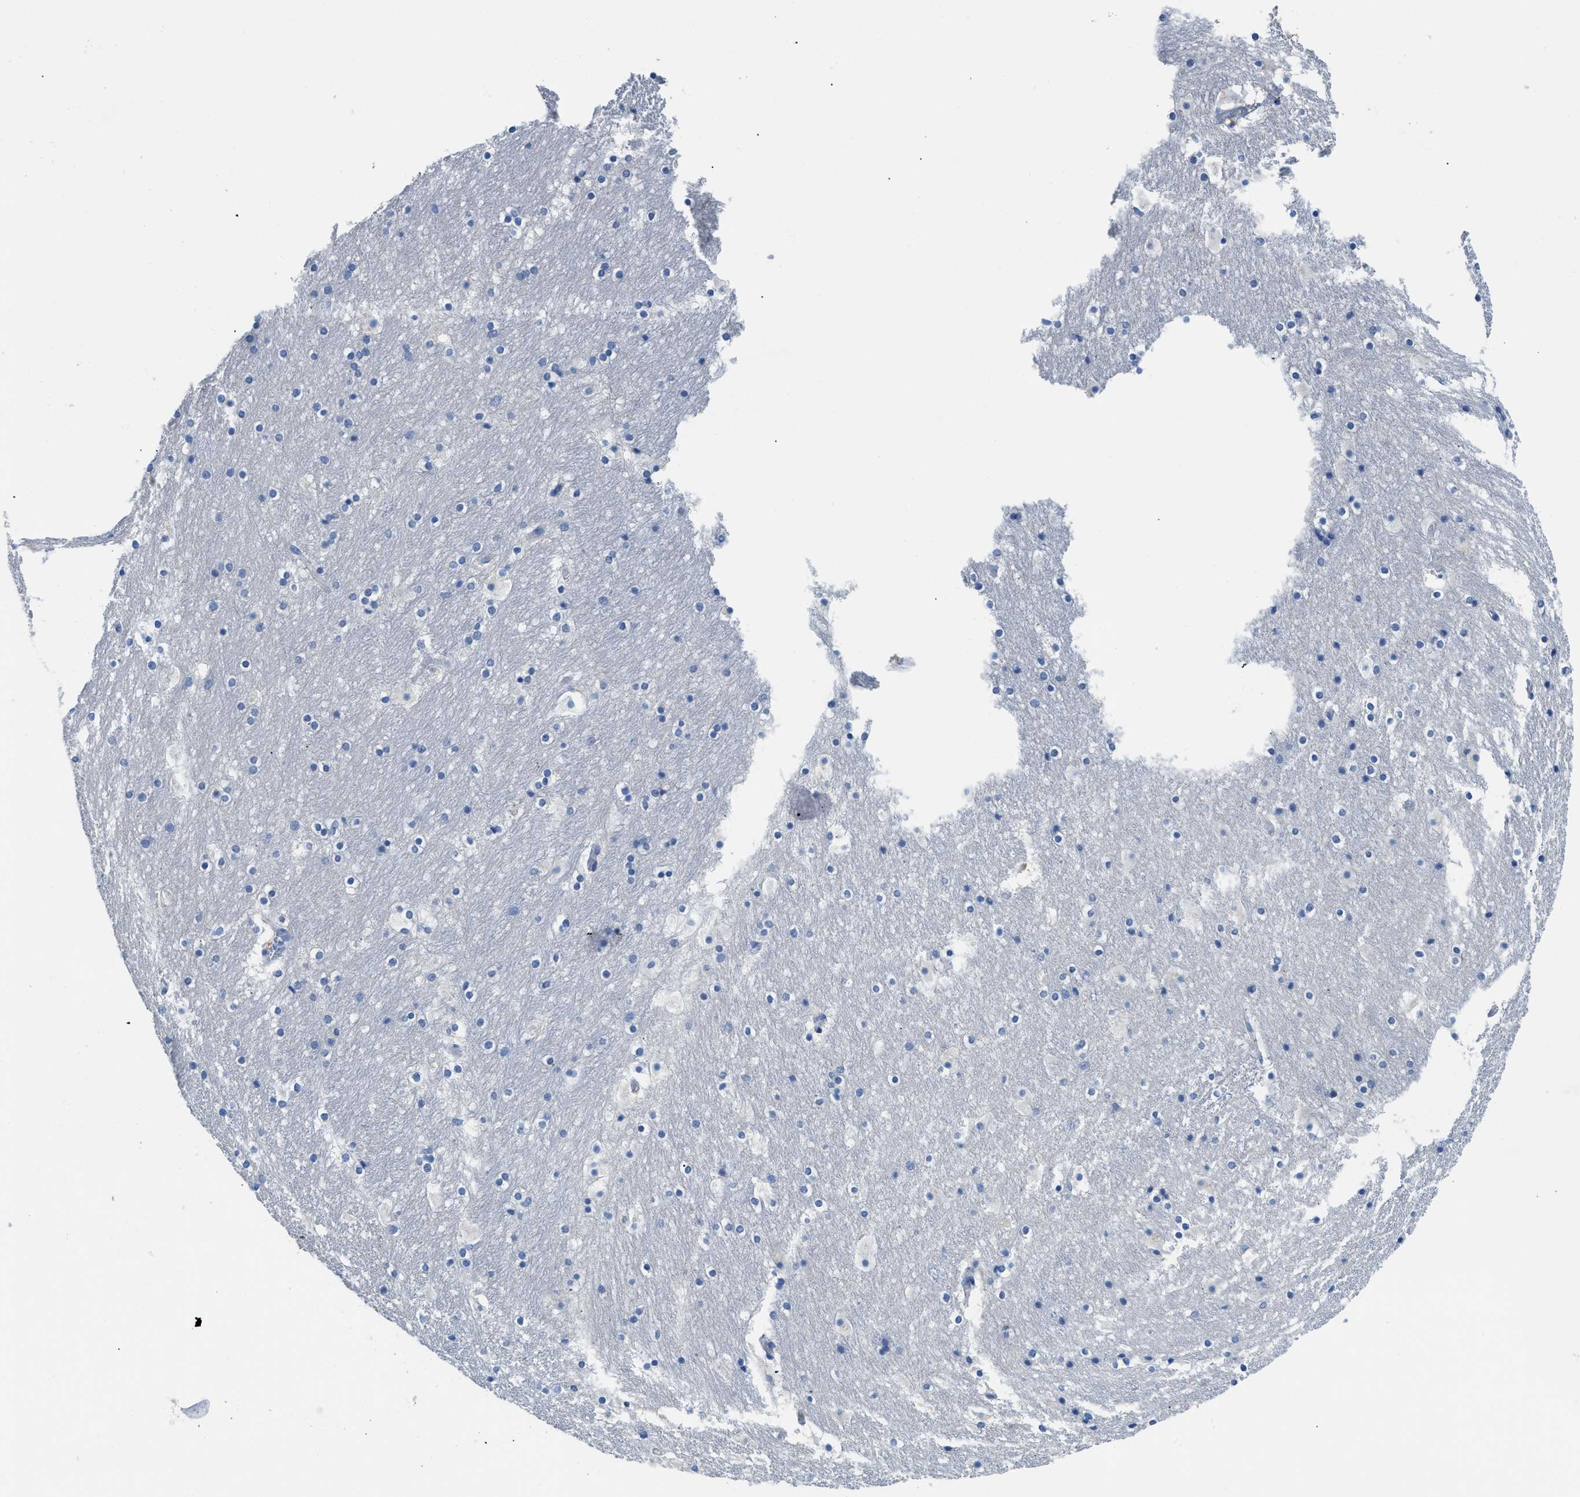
{"staining": {"intensity": "negative", "quantity": "none", "location": "none"}, "tissue": "hippocampus", "cell_type": "Glial cells", "image_type": "normal", "snomed": [{"axis": "morphology", "description": "Normal tissue, NOS"}, {"axis": "topography", "description": "Hippocampus"}], "caption": "Glial cells are negative for brown protein staining in unremarkable hippocampus. (Immunohistochemistry (ihc), brightfield microscopy, high magnification).", "gene": "SLC10A6", "patient": {"sex": "male", "age": 45}}